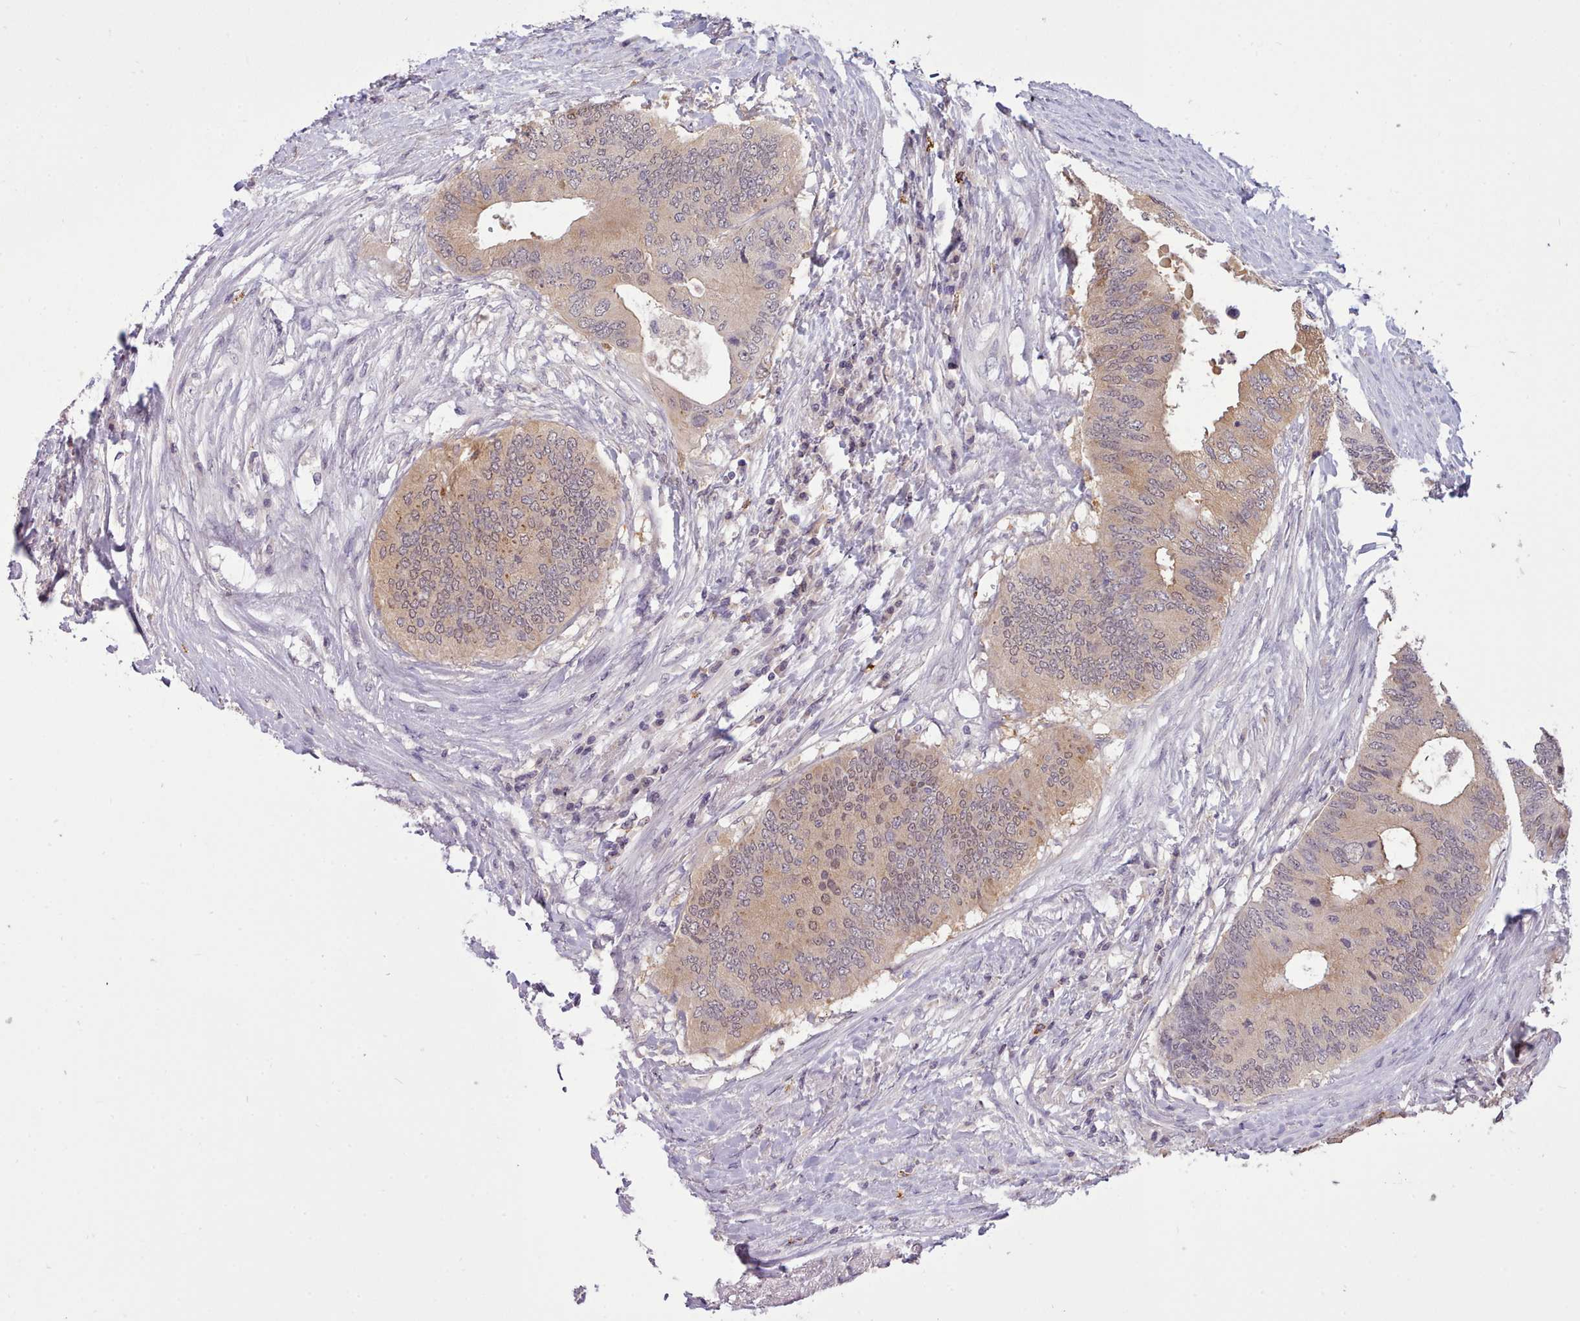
{"staining": {"intensity": "weak", "quantity": "<25%", "location": "nuclear"}, "tissue": "colorectal cancer", "cell_type": "Tumor cells", "image_type": "cancer", "snomed": [{"axis": "morphology", "description": "Adenocarcinoma, NOS"}, {"axis": "topography", "description": "Colon"}], "caption": "Immunohistochemical staining of human colorectal cancer shows no significant staining in tumor cells. (Brightfield microscopy of DAB (3,3'-diaminobenzidine) IHC at high magnification).", "gene": "ARL17A", "patient": {"sex": "male", "age": 71}}